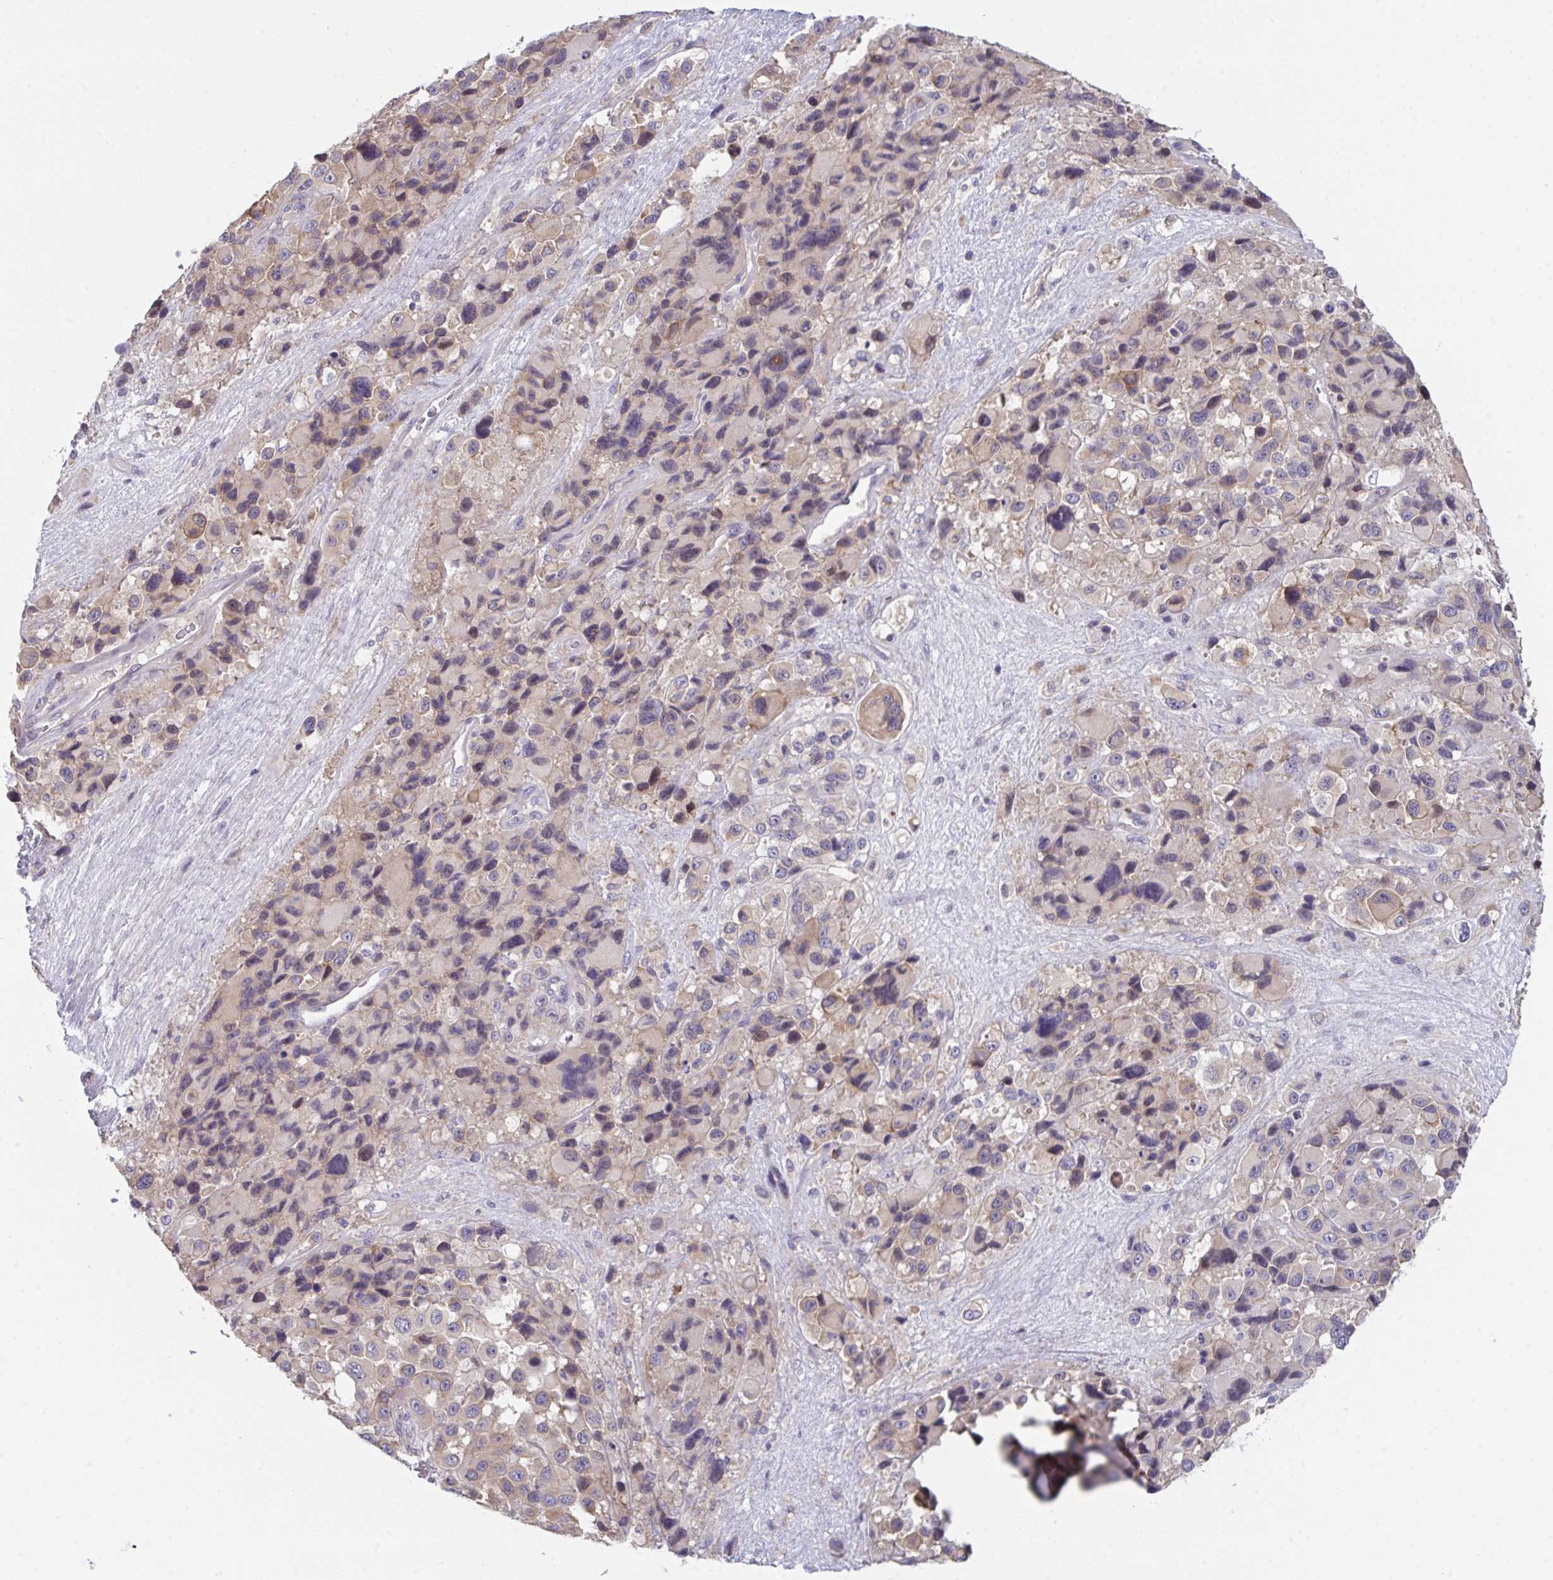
{"staining": {"intensity": "weak", "quantity": "25%-75%", "location": "cytoplasmic/membranous"}, "tissue": "melanoma", "cell_type": "Tumor cells", "image_type": "cancer", "snomed": [{"axis": "morphology", "description": "Malignant melanoma, Metastatic site"}, {"axis": "topography", "description": "Lymph node"}], "caption": "A high-resolution micrograph shows IHC staining of melanoma, which shows weak cytoplasmic/membranous positivity in approximately 25%-75% of tumor cells.", "gene": "PTPRD", "patient": {"sex": "female", "age": 65}}